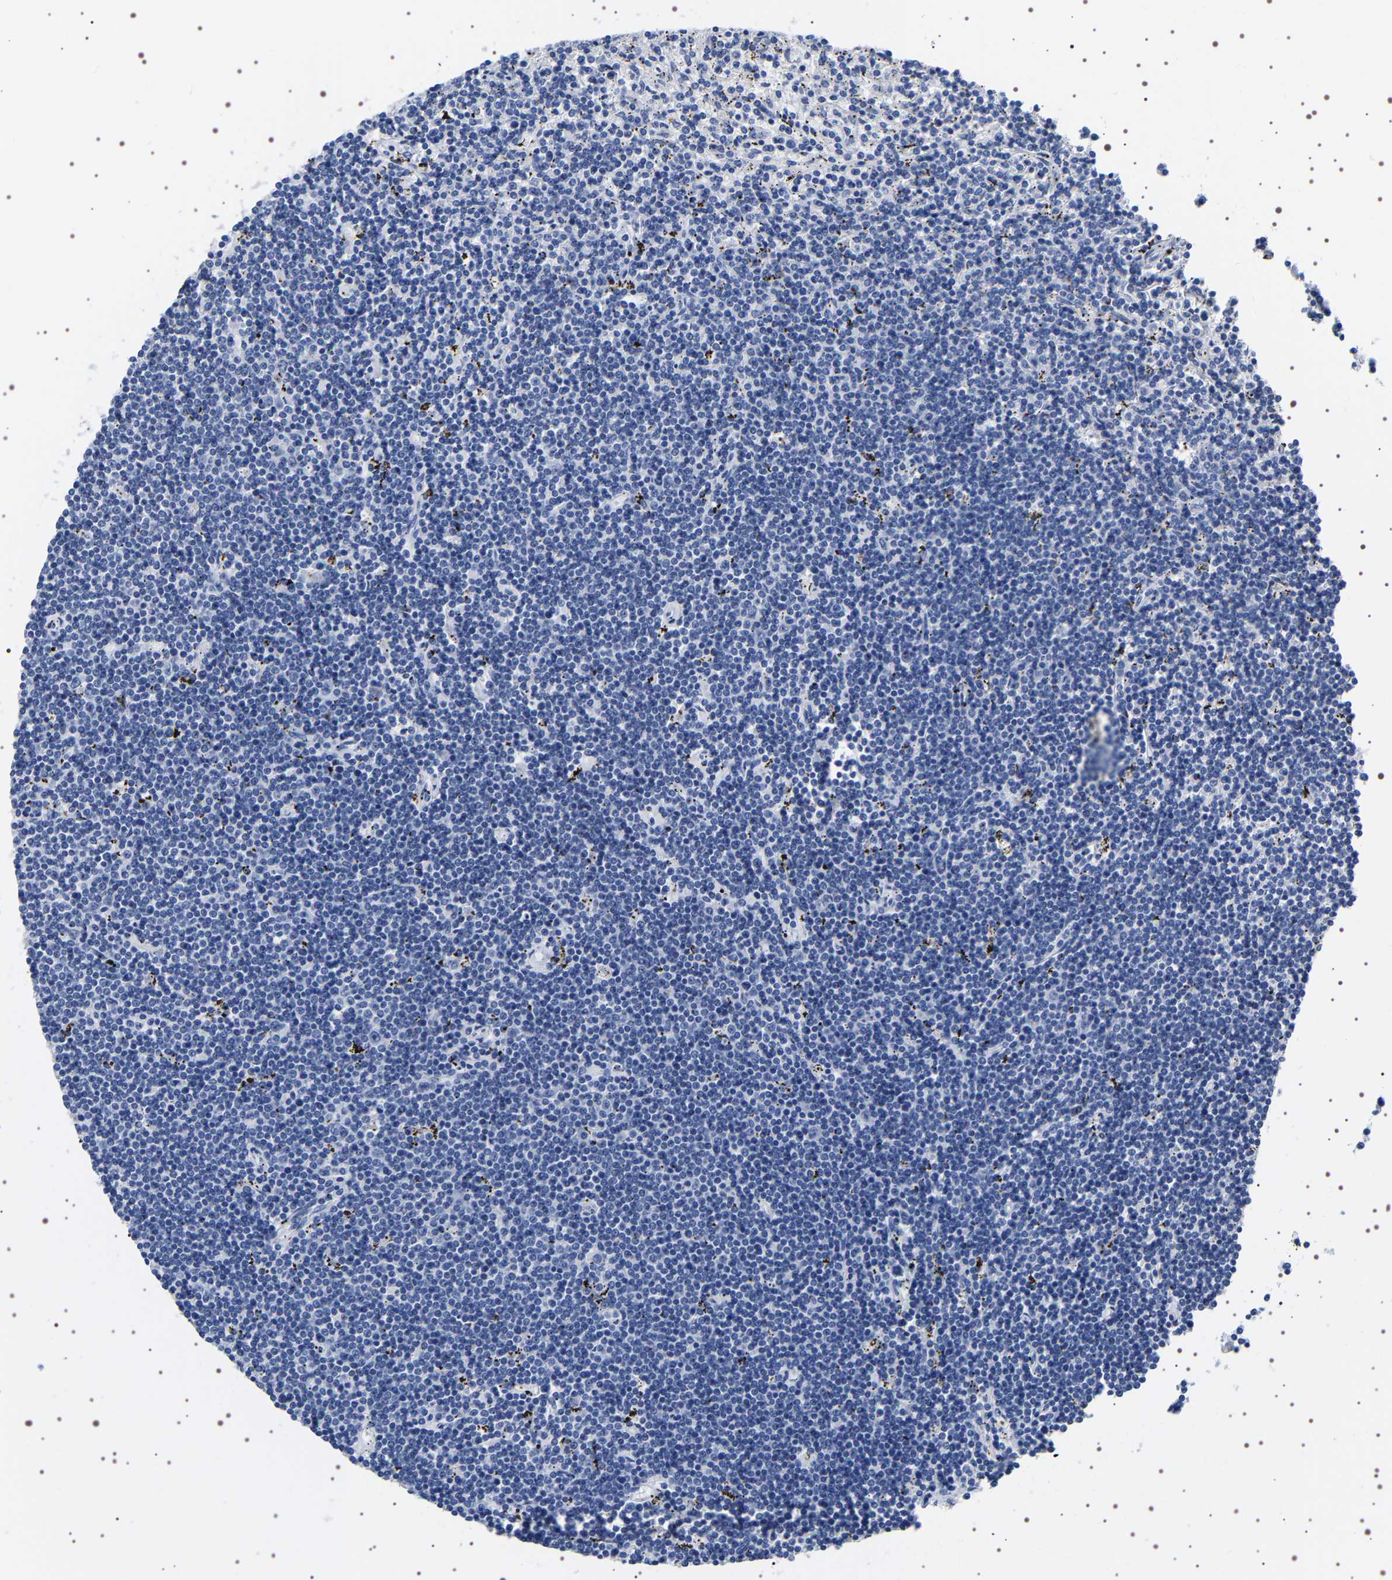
{"staining": {"intensity": "negative", "quantity": "none", "location": "none"}, "tissue": "lymphoma", "cell_type": "Tumor cells", "image_type": "cancer", "snomed": [{"axis": "morphology", "description": "Malignant lymphoma, non-Hodgkin's type, Low grade"}, {"axis": "topography", "description": "Spleen"}], "caption": "A histopathology image of malignant lymphoma, non-Hodgkin's type (low-grade) stained for a protein exhibits no brown staining in tumor cells.", "gene": "UBQLN3", "patient": {"sex": "male", "age": 76}}